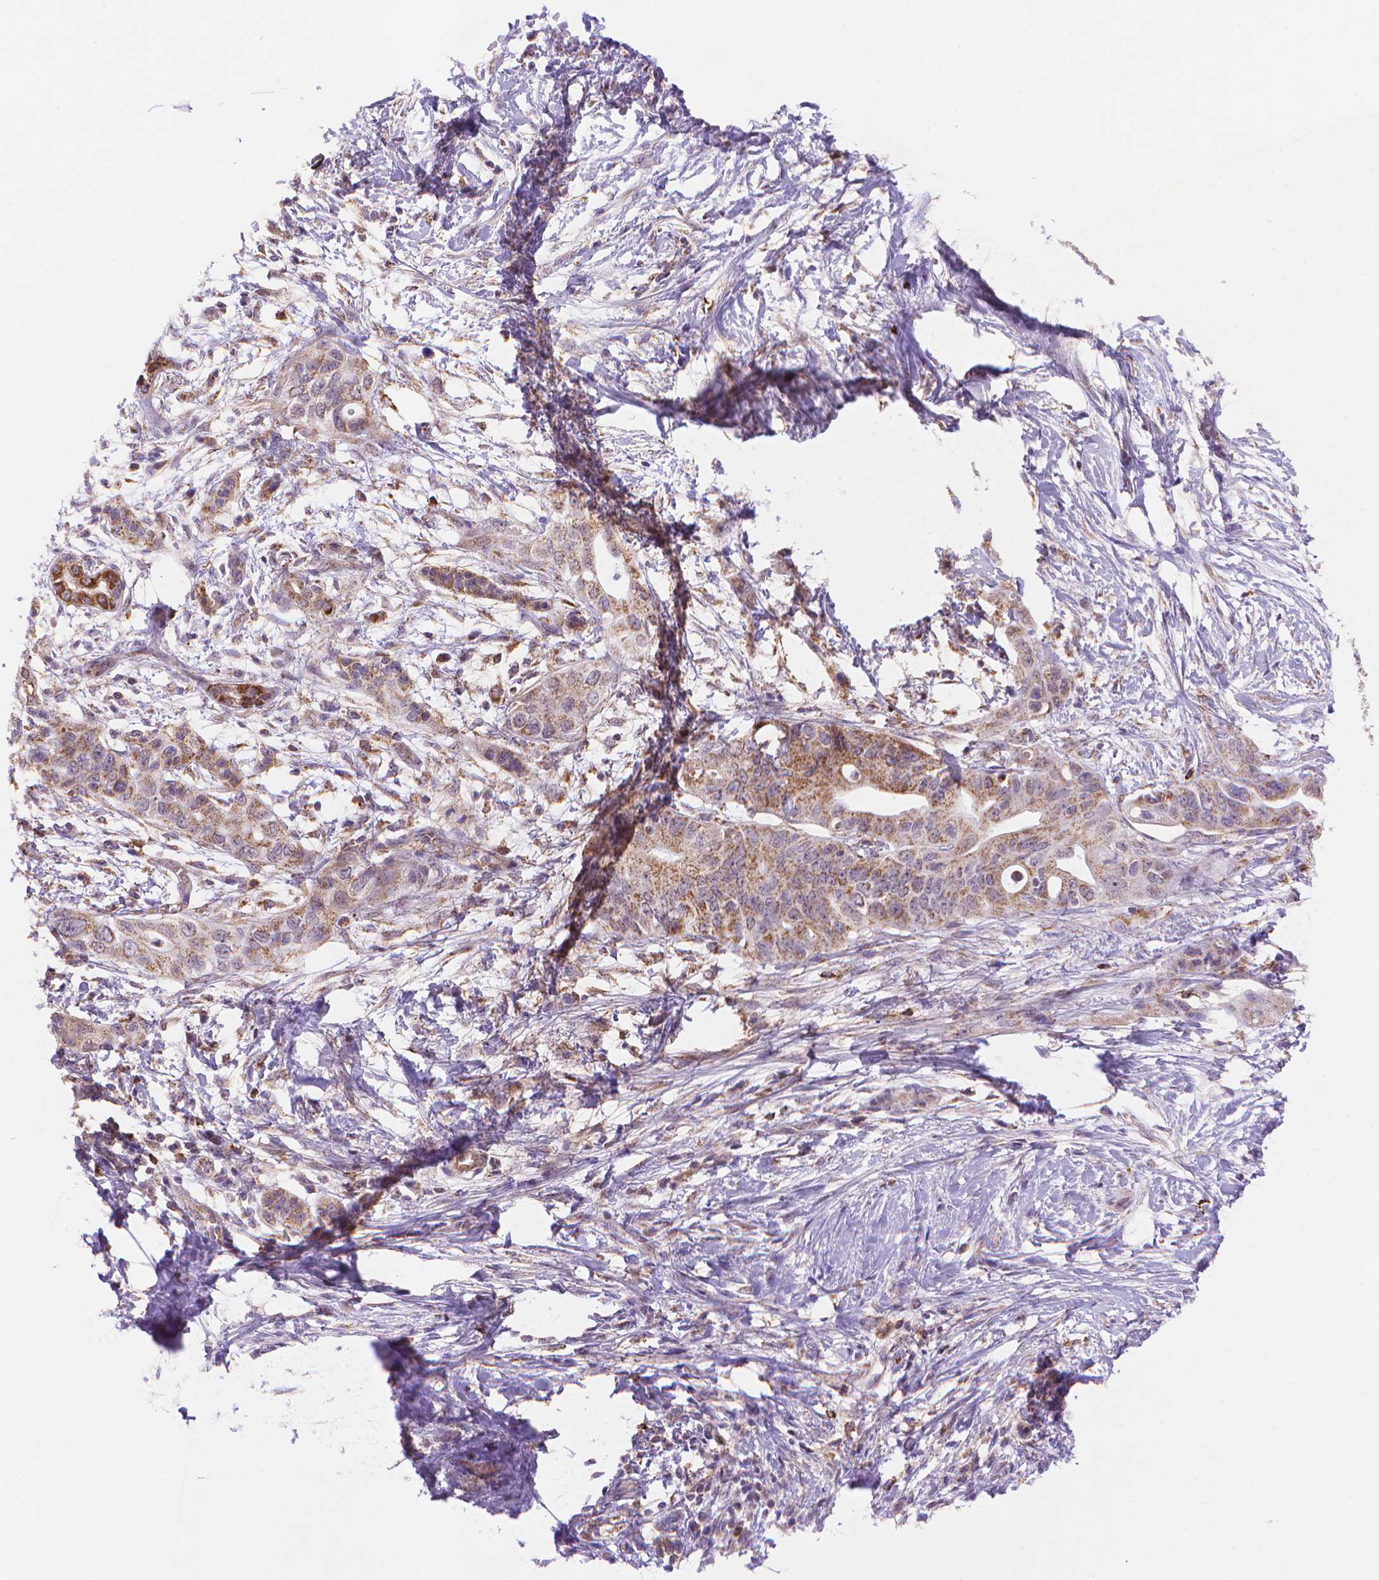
{"staining": {"intensity": "moderate", "quantity": ">75%", "location": "cytoplasmic/membranous"}, "tissue": "pancreatic cancer", "cell_type": "Tumor cells", "image_type": "cancer", "snomed": [{"axis": "morphology", "description": "Adenocarcinoma, NOS"}, {"axis": "topography", "description": "Pancreas"}], "caption": "Immunohistochemistry (DAB) staining of human adenocarcinoma (pancreatic) displays moderate cytoplasmic/membranous protein positivity in approximately >75% of tumor cells.", "gene": "CYYR1", "patient": {"sex": "female", "age": 72}}